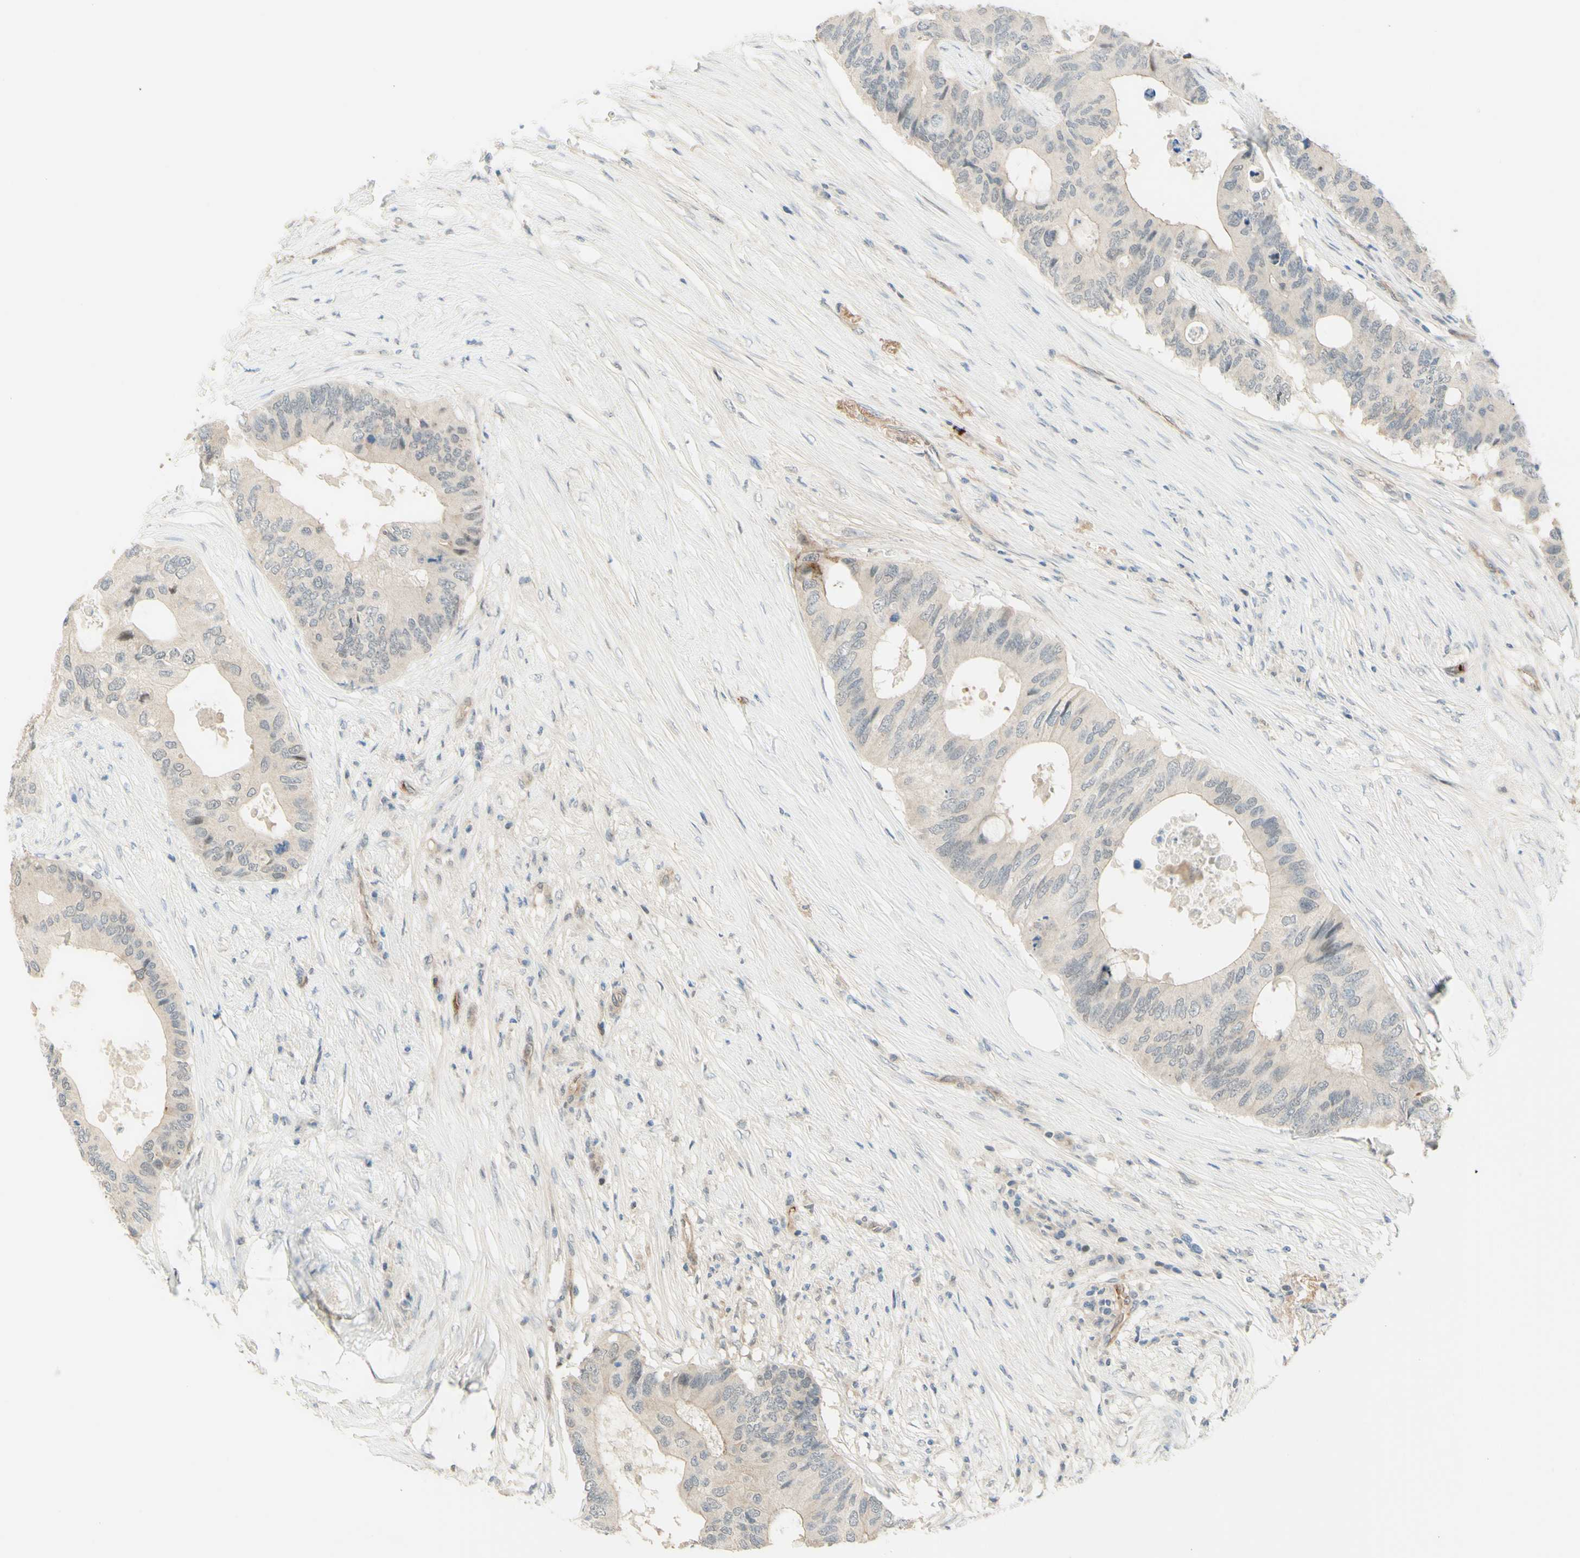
{"staining": {"intensity": "negative", "quantity": "none", "location": "none"}, "tissue": "colorectal cancer", "cell_type": "Tumor cells", "image_type": "cancer", "snomed": [{"axis": "morphology", "description": "Adenocarcinoma, NOS"}, {"axis": "topography", "description": "Colon"}], "caption": "IHC photomicrograph of human colorectal adenocarcinoma stained for a protein (brown), which displays no positivity in tumor cells.", "gene": "ANGPT2", "patient": {"sex": "male", "age": 71}}